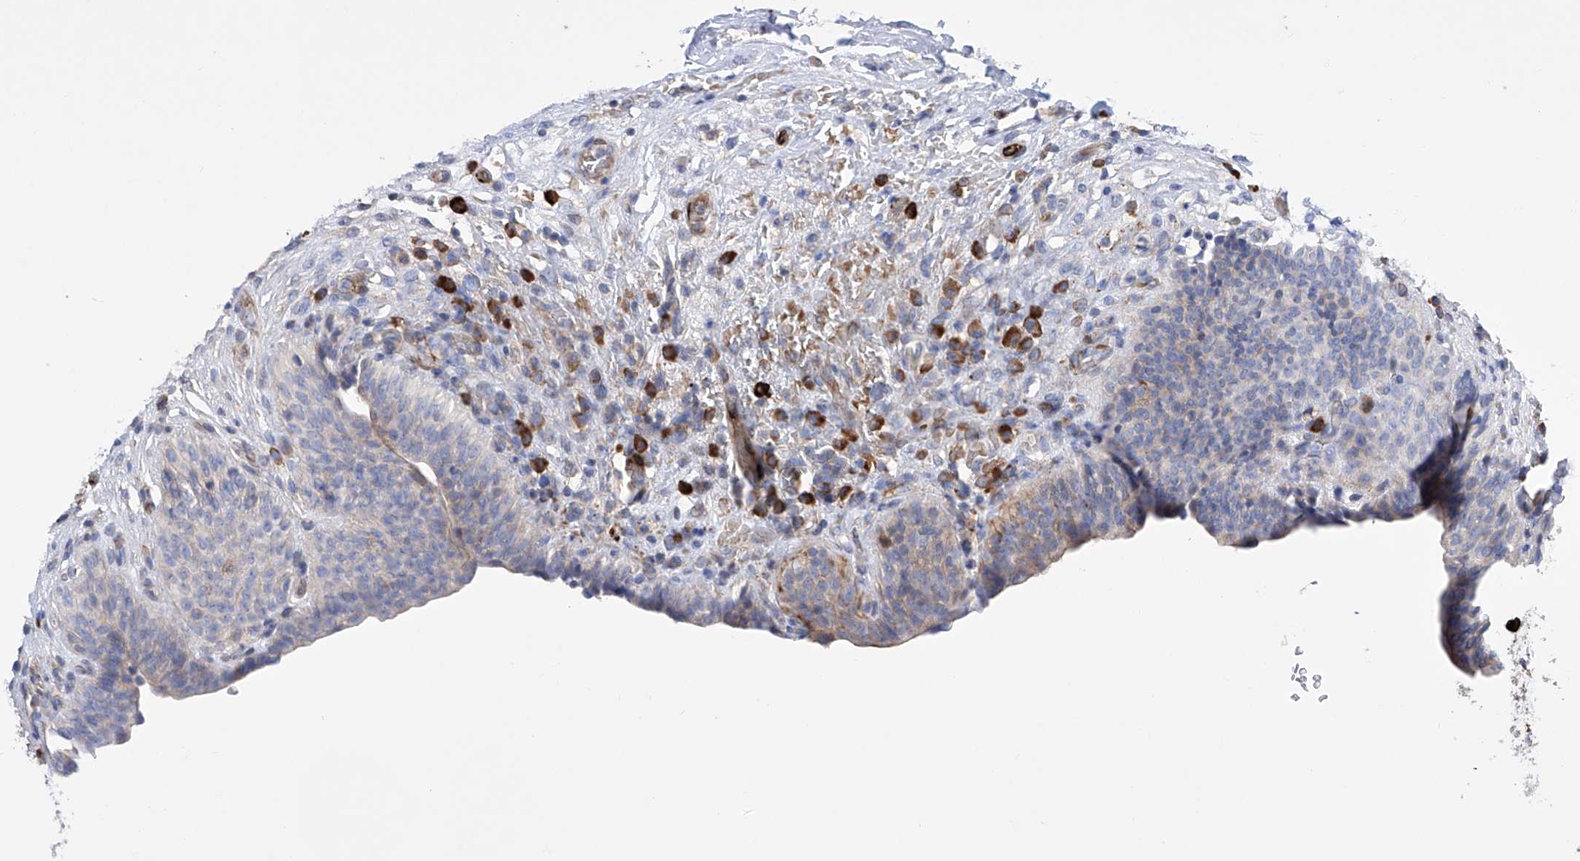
{"staining": {"intensity": "weak", "quantity": "<25%", "location": "cytoplasmic/membranous"}, "tissue": "urinary bladder", "cell_type": "Urothelial cells", "image_type": "normal", "snomed": [{"axis": "morphology", "description": "Normal tissue, NOS"}, {"axis": "topography", "description": "Urinary bladder"}], "caption": "Human urinary bladder stained for a protein using IHC displays no staining in urothelial cells.", "gene": "NFATC4", "patient": {"sex": "male", "age": 83}}